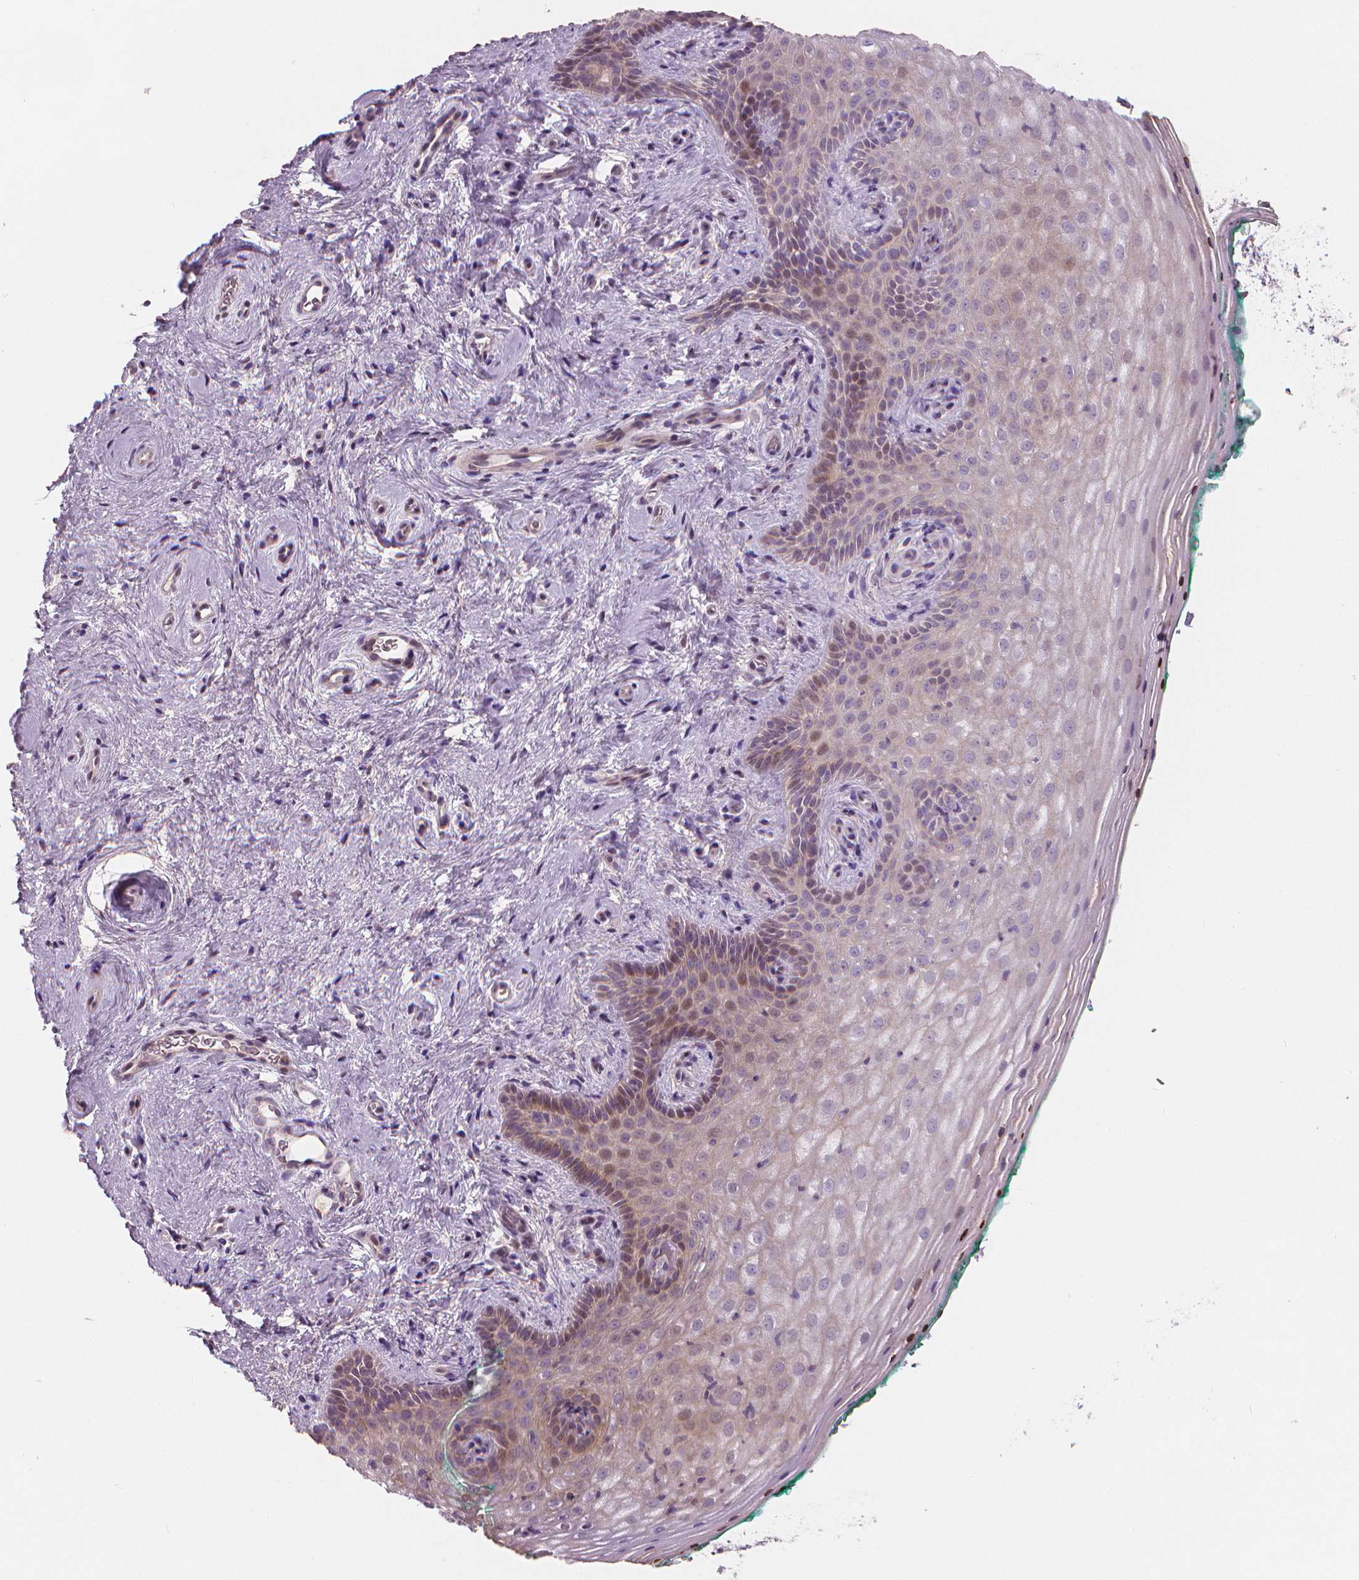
{"staining": {"intensity": "weak", "quantity": "<25%", "location": "nuclear"}, "tissue": "vagina", "cell_type": "Squamous epithelial cells", "image_type": "normal", "snomed": [{"axis": "morphology", "description": "Normal tissue, NOS"}, {"axis": "topography", "description": "Vagina"}], "caption": "A histopathology image of vagina stained for a protein displays no brown staining in squamous epithelial cells. The staining is performed using DAB (3,3'-diaminobenzidine) brown chromogen with nuclei counter-stained in using hematoxylin.", "gene": "RNASE7", "patient": {"sex": "female", "age": 45}}